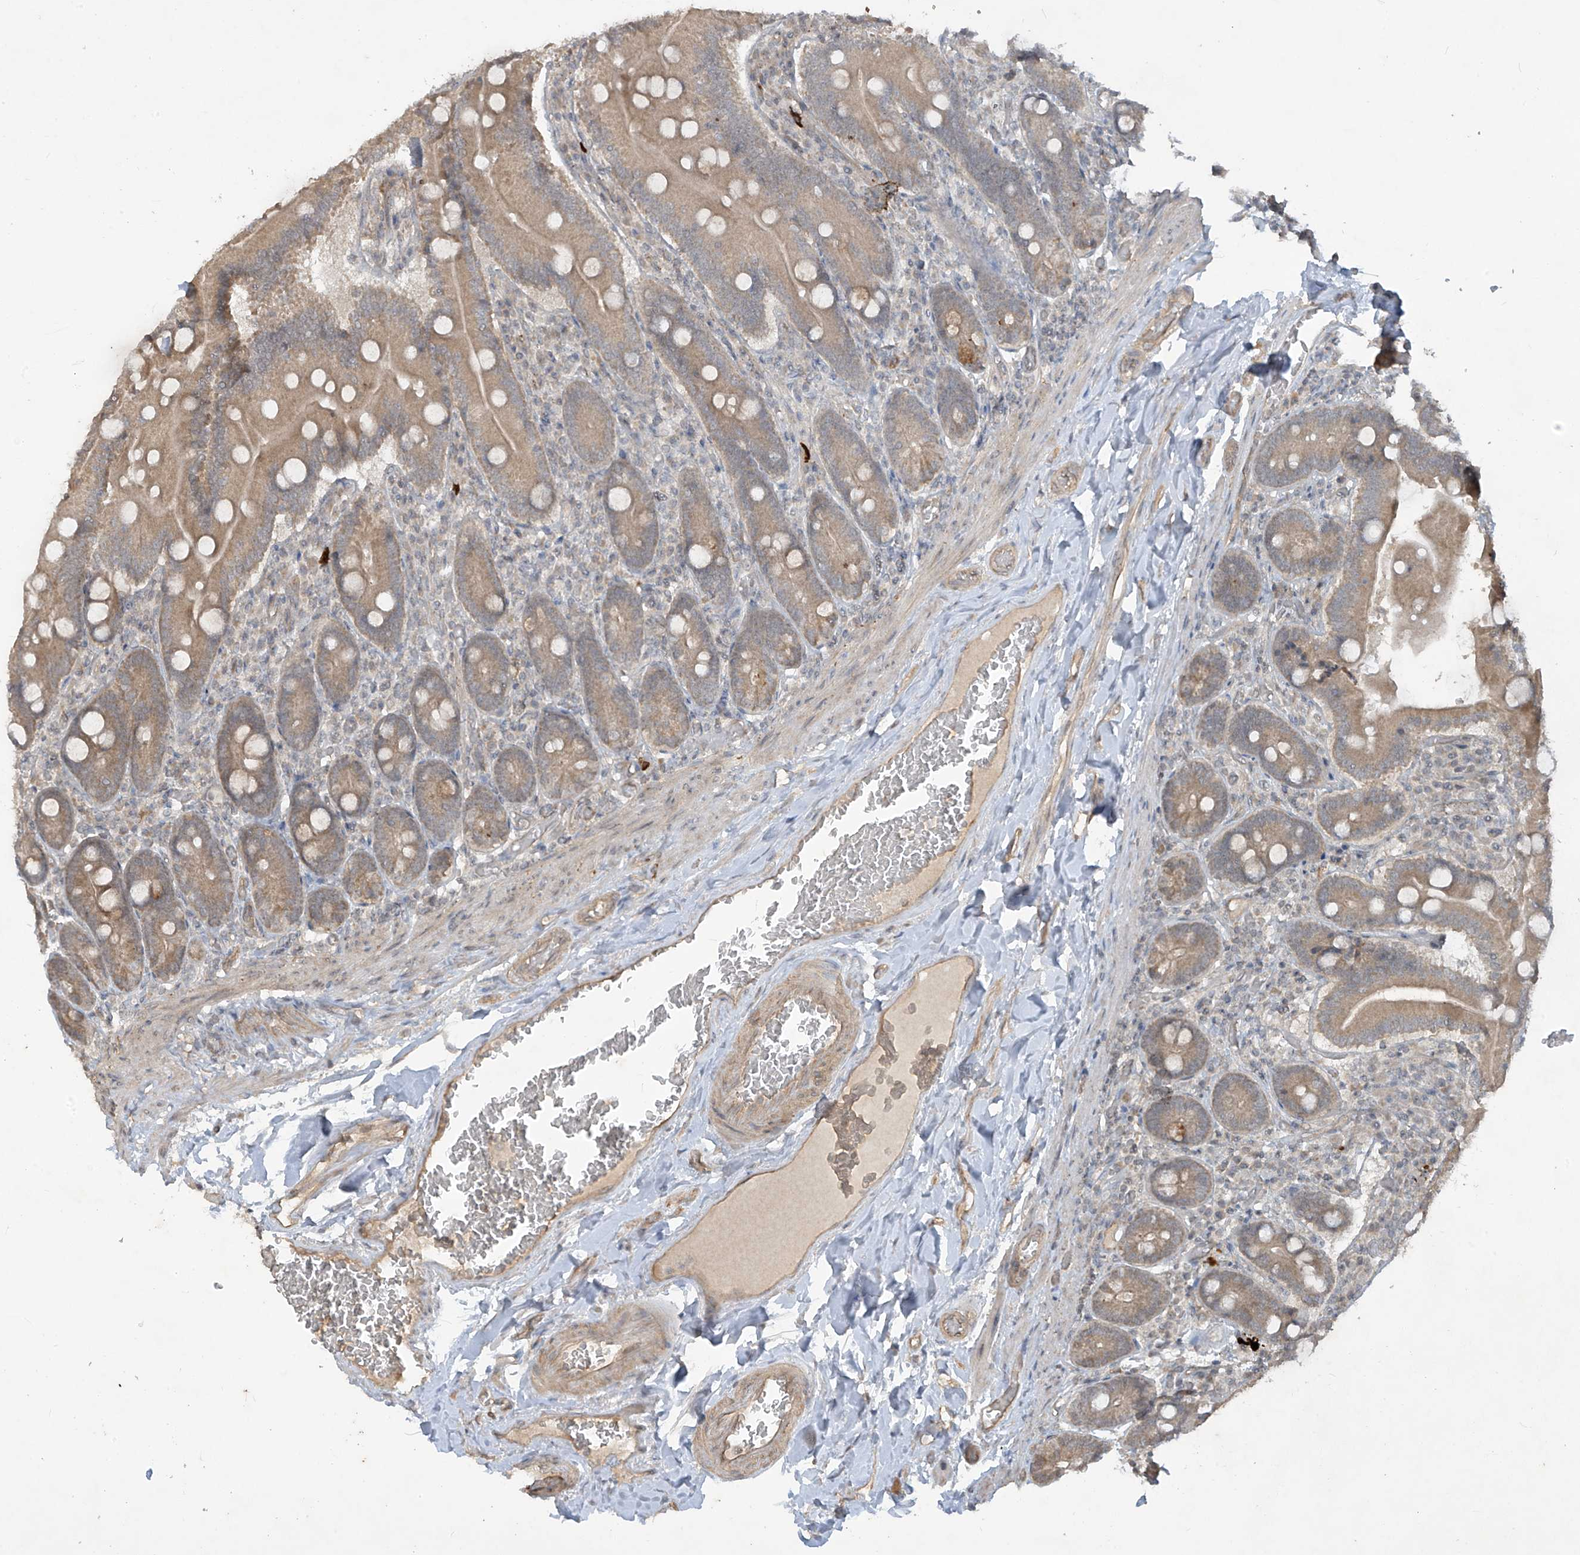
{"staining": {"intensity": "moderate", "quantity": ">75%", "location": "cytoplasmic/membranous"}, "tissue": "duodenum", "cell_type": "Glandular cells", "image_type": "normal", "snomed": [{"axis": "morphology", "description": "Normal tissue, NOS"}, {"axis": "topography", "description": "Duodenum"}], "caption": "Protein expression analysis of unremarkable human duodenum reveals moderate cytoplasmic/membranous positivity in about >75% of glandular cells.", "gene": "DGKQ", "patient": {"sex": "female", "age": 62}}